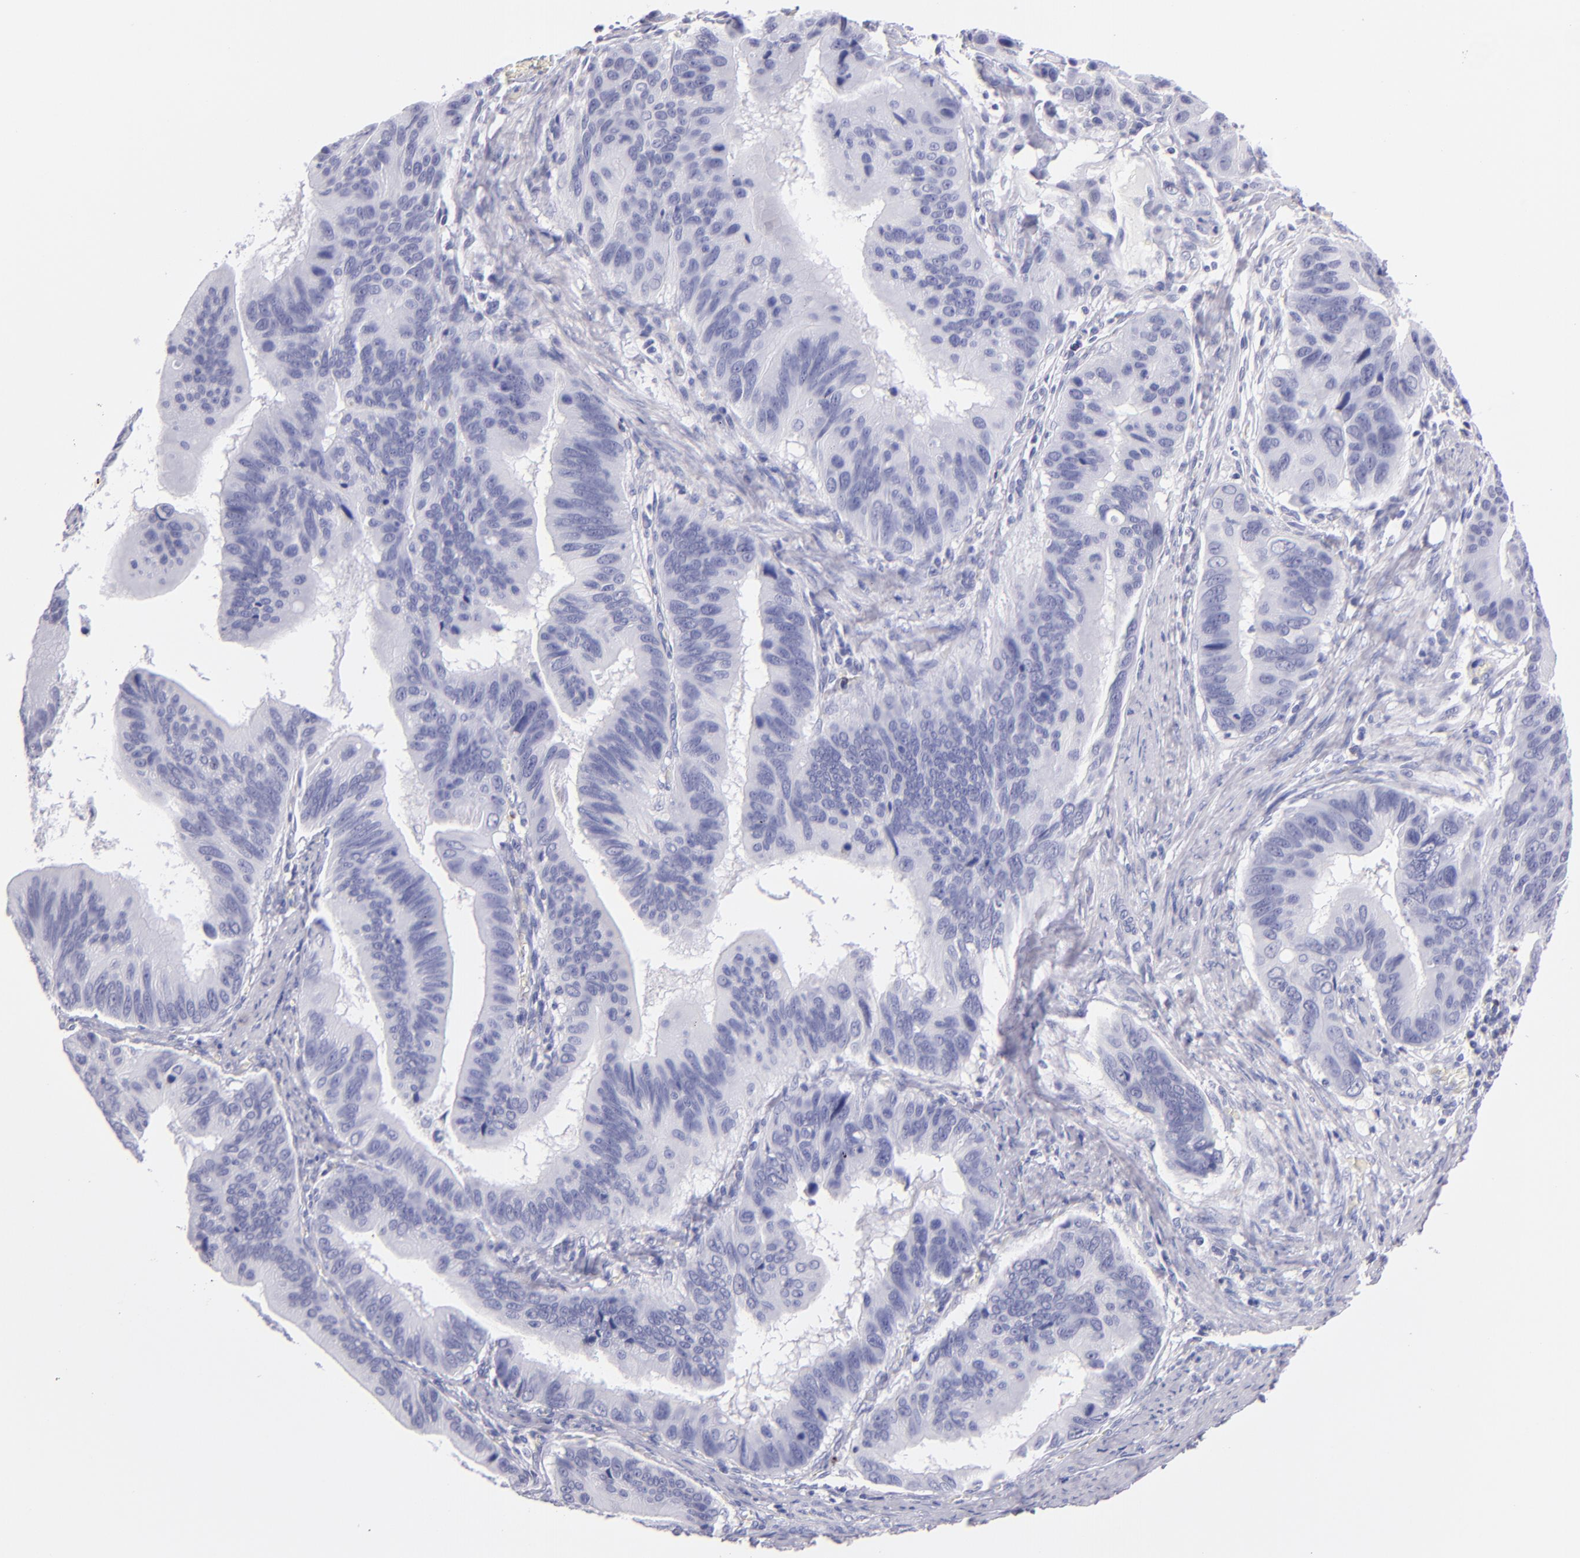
{"staining": {"intensity": "negative", "quantity": "none", "location": "none"}, "tissue": "stomach cancer", "cell_type": "Tumor cells", "image_type": "cancer", "snomed": [{"axis": "morphology", "description": "Adenocarcinoma, NOS"}, {"axis": "topography", "description": "Stomach, upper"}], "caption": "This is an immunohistochemistry histopathology image of stomach cancer (adenocarcinoma). There is no expression in tumor cells.", "gene": "PRF1", "patient": {"sex": "male", "age": 80}}